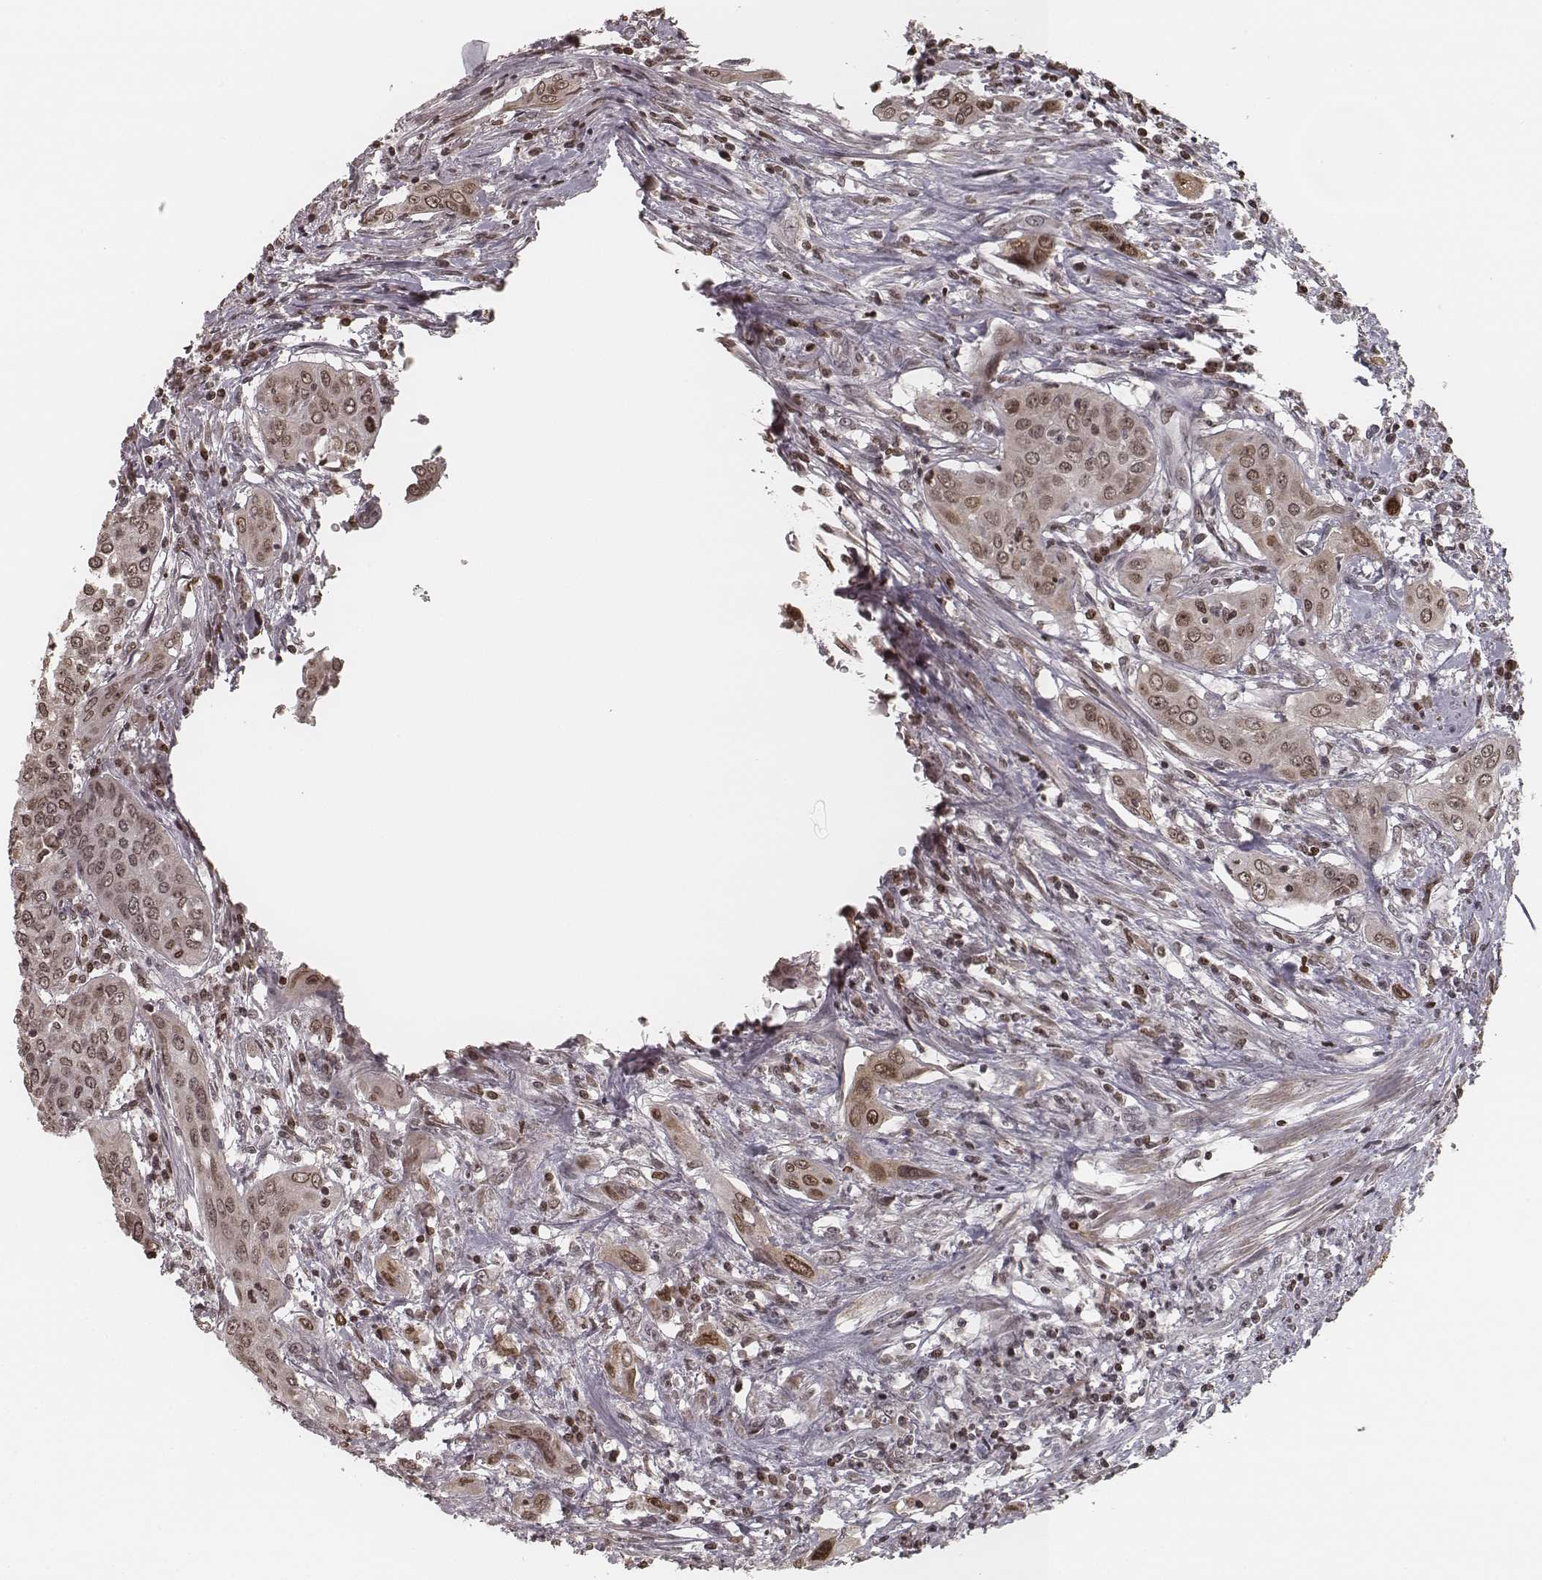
{"staining": {"intensity": "weak", "quantity": ">75%", "location": "nuclear"}, "tissue": "urothelial cancer", "cell_type": "Tumor cells", "image_type": "cancer", "snomed": [{"axis": "morphology", "description": "Urothelial carcinoma, High grade"}, {"axis": "topography", "description": "Urinary bladder"}], "caption": "Human urothelial cancer stained with a brown dye exhibits weak nuclear positive positivity in approximately >75% of tumor cells.", "gene": "HMGA2", "patient": {"sex": "male", "age": 82}}